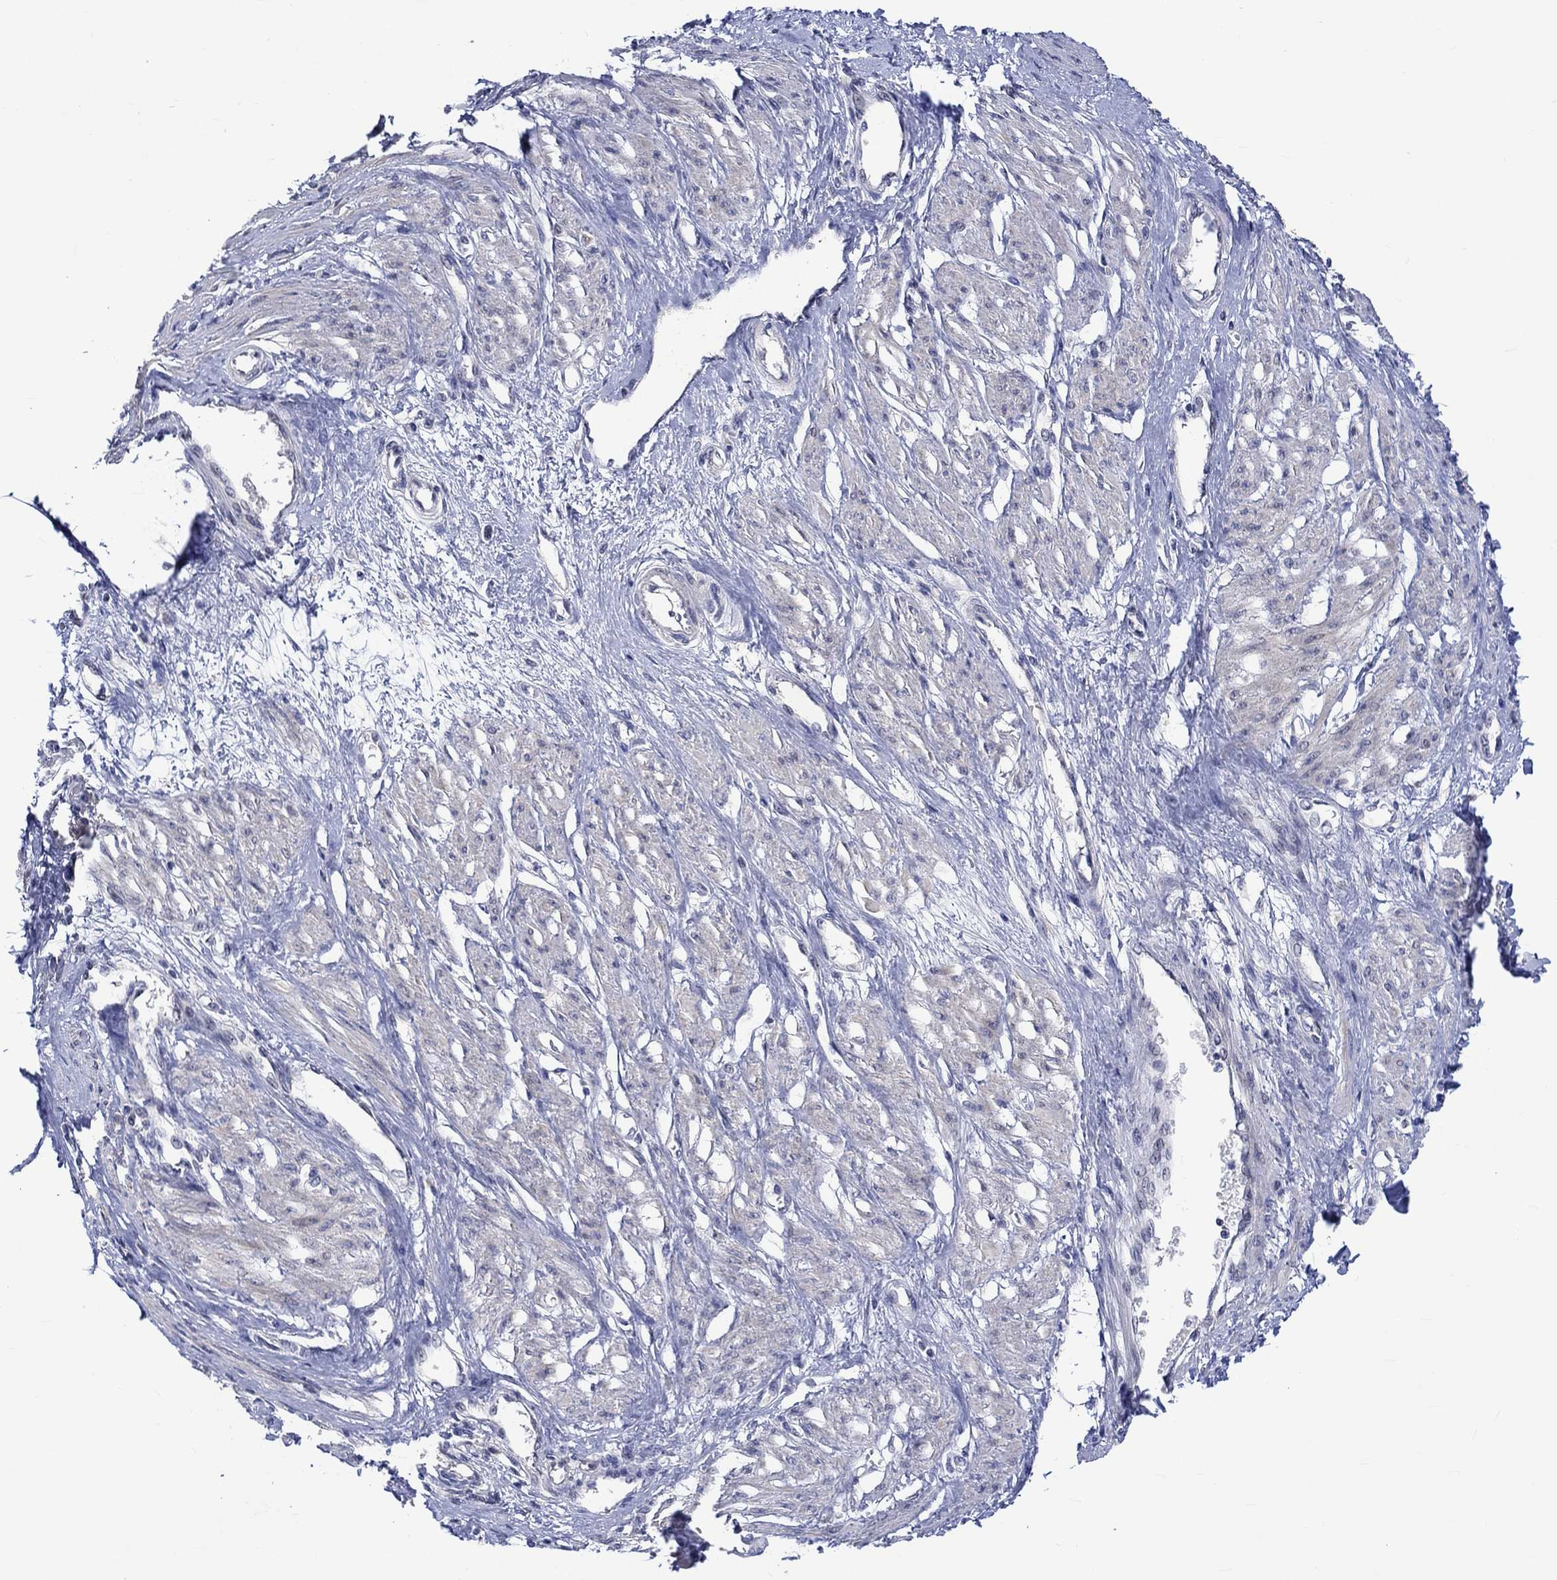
{"staining": {"intensity": "weak", "quantity": "<25%", "location": "cytoplasmic/membranous"}, "tissue": "smooth muscle", "cell_type": "Smooth muscle cells", "image_type": "normal", "snomed": [{"axis": "morphology", "description": "Normal tissue, NOS"}, {"axis": "topography", "description": "Smooth muscle"}, {"axis": "topography", "description": "Uterus"}], "caption": "This is an IHC histopathology image of benign smooth muscle. There is no expression in smooth muscle cells.", "gene": "E2F8", "patient": {"sex": "female", "age": 39}}